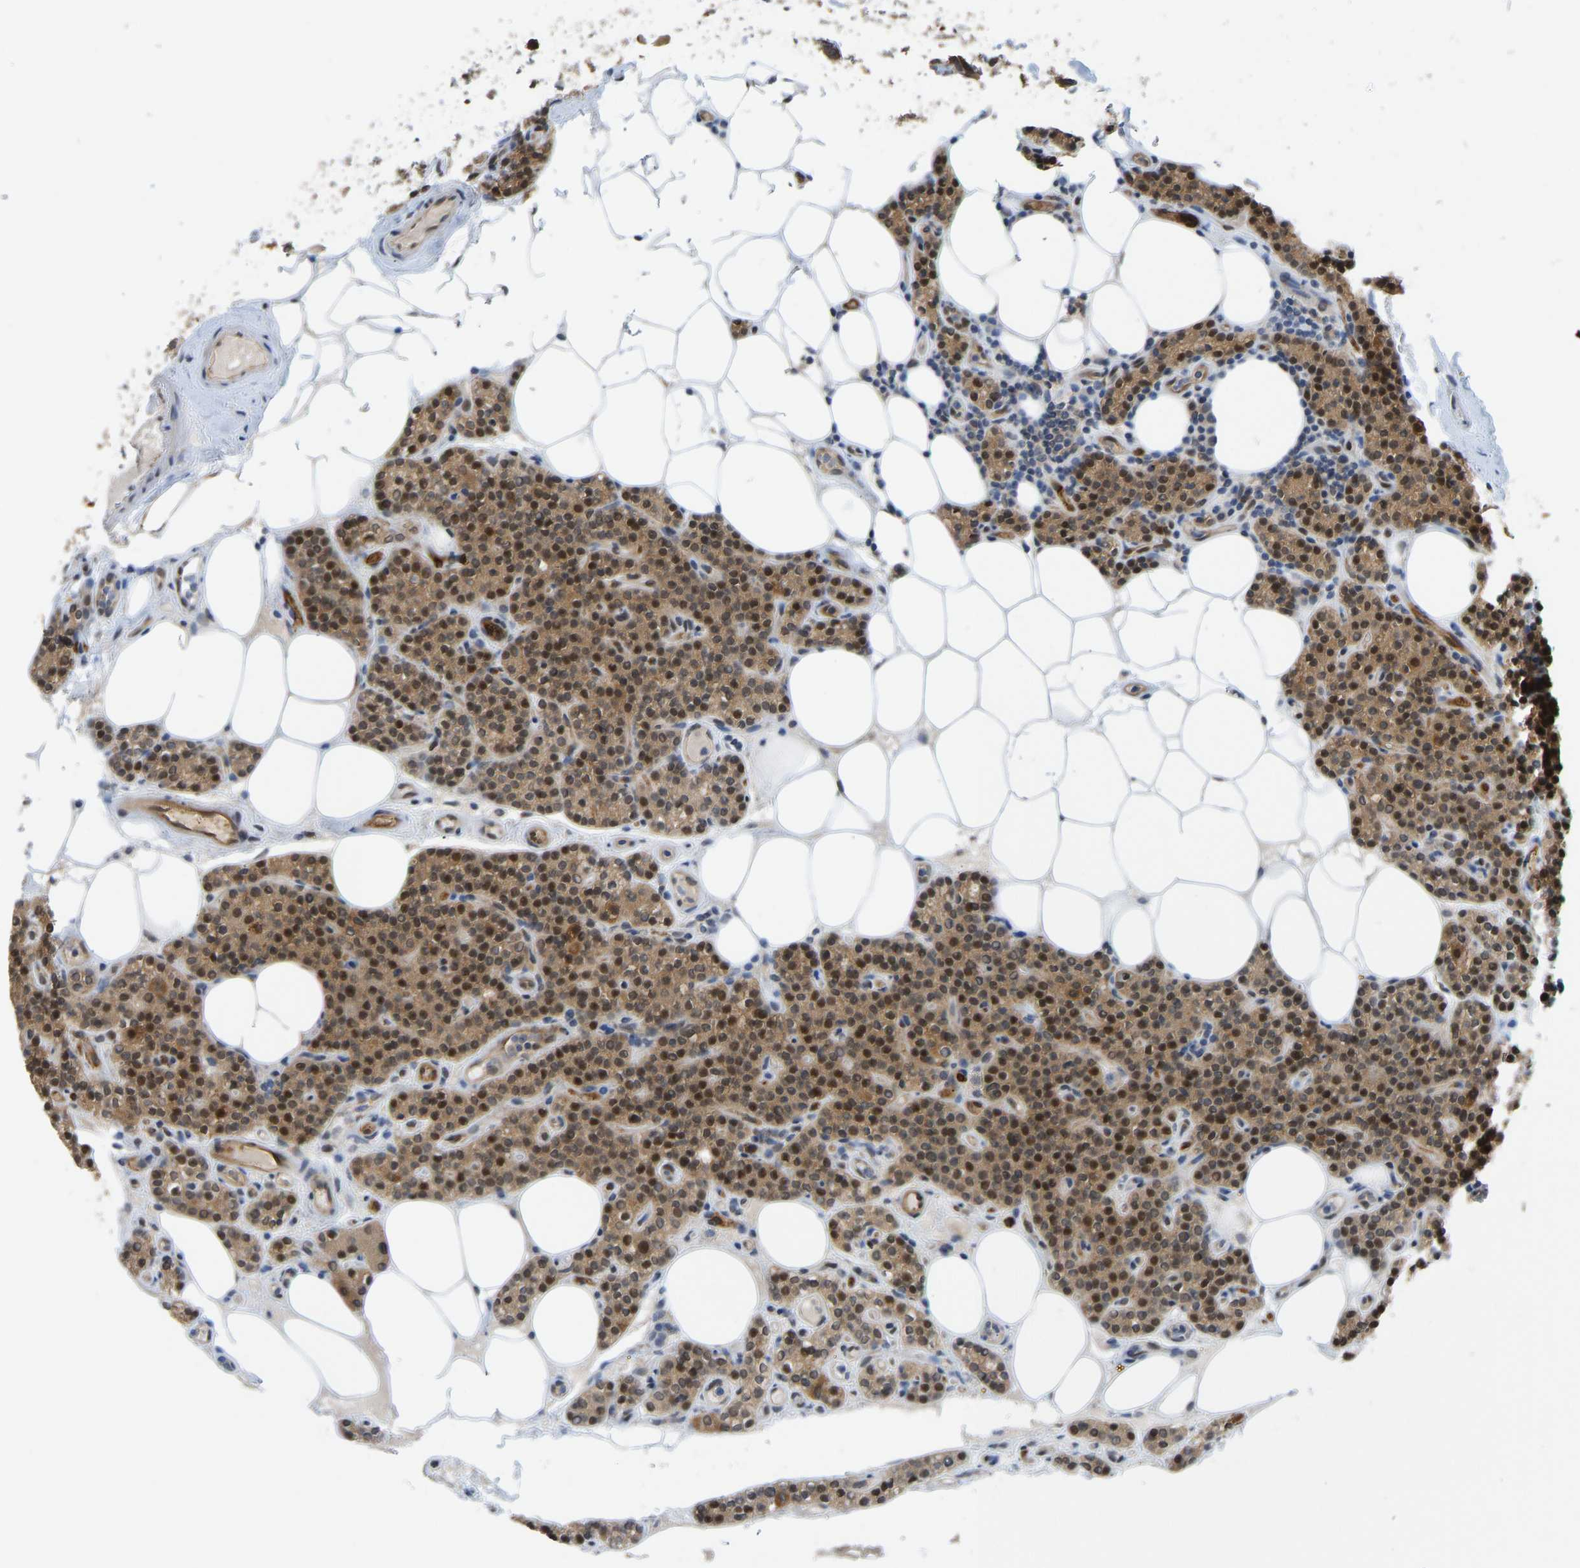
{"staining": {"intensity": "moderate", "quantity": ">75%", "location": "cytoplasmic/membranous,nuclear"}, "tissue": "parathyroid gland", "cell_type": "Glandular cells", "image_type": "normal", "snomed": [{"axis": "morphology", "description": "Normal tissue, NOS"}, {"axis": "morphology", "description": "Adenoma, NOS"}, {"axis": "topography", "description": "Parathyroid gland"}], "caption": "Protein analysis of normal parathyroid gland shows moderate cytoplasmic/membranous,nuclear positivity in approximately >75% of glandular cells.", "gene": "CCT8", "patient": {"sex": "female", "age": 70}}